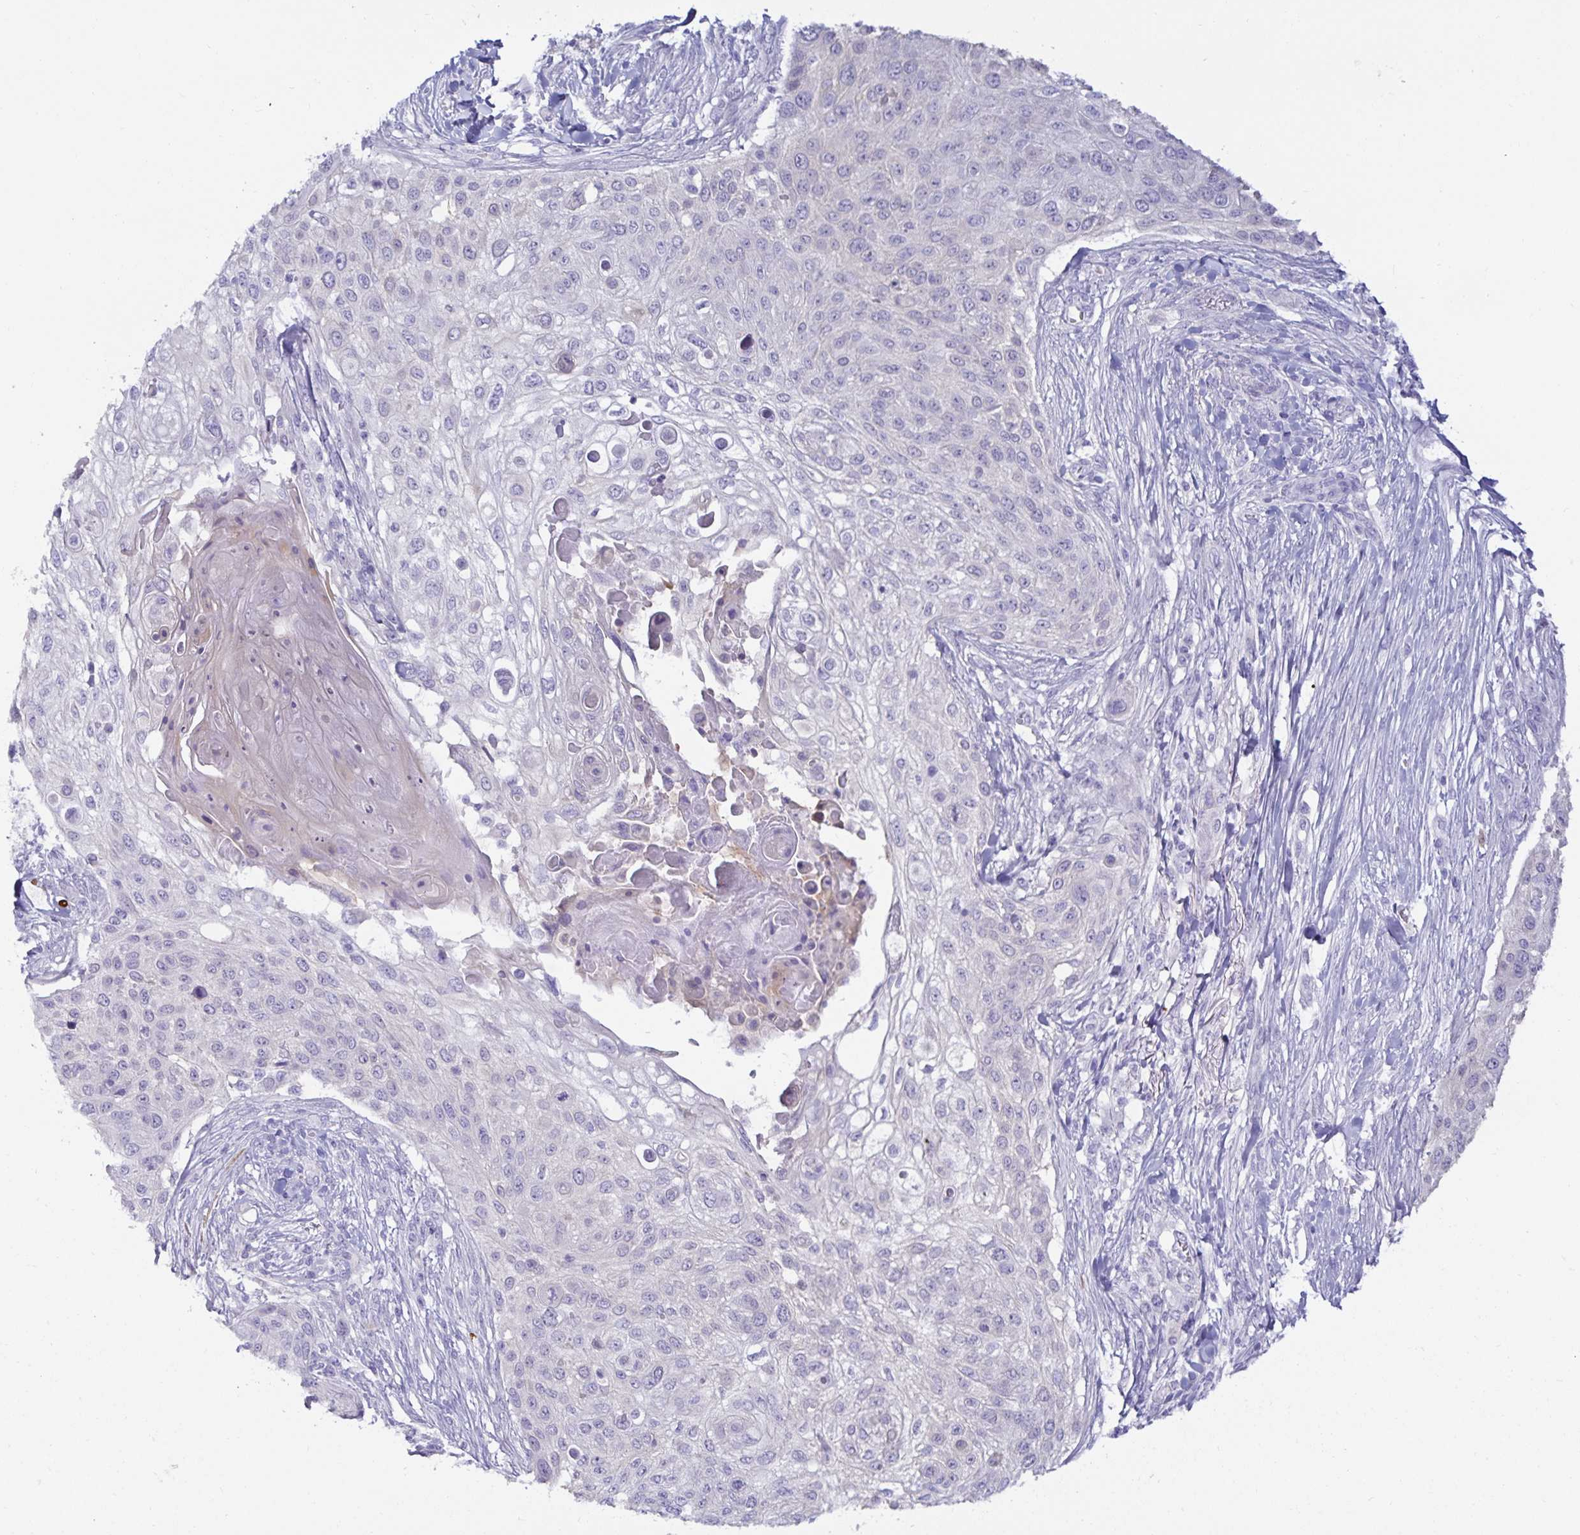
{"staining": {"intensity": "negative", "quantity": "none", "location": "none"}, "tissue": "skin cancer", "cell_type": "Tumor cells", "image_type": "cancer", "snomed": [{"axis": "morphology", "description": "Squamous cell carcinoma, NOS"}, {"axis": "topography", "description": "Skin"}], "caption": "Immunohistochemistry (IHC) histopathology image of human squamous cell carcinoma (skin) stained for a protein (brown), which shows no staining in tumor cells.", "gene": "MON2", "patient": {"sex": "female", "age": 87}}